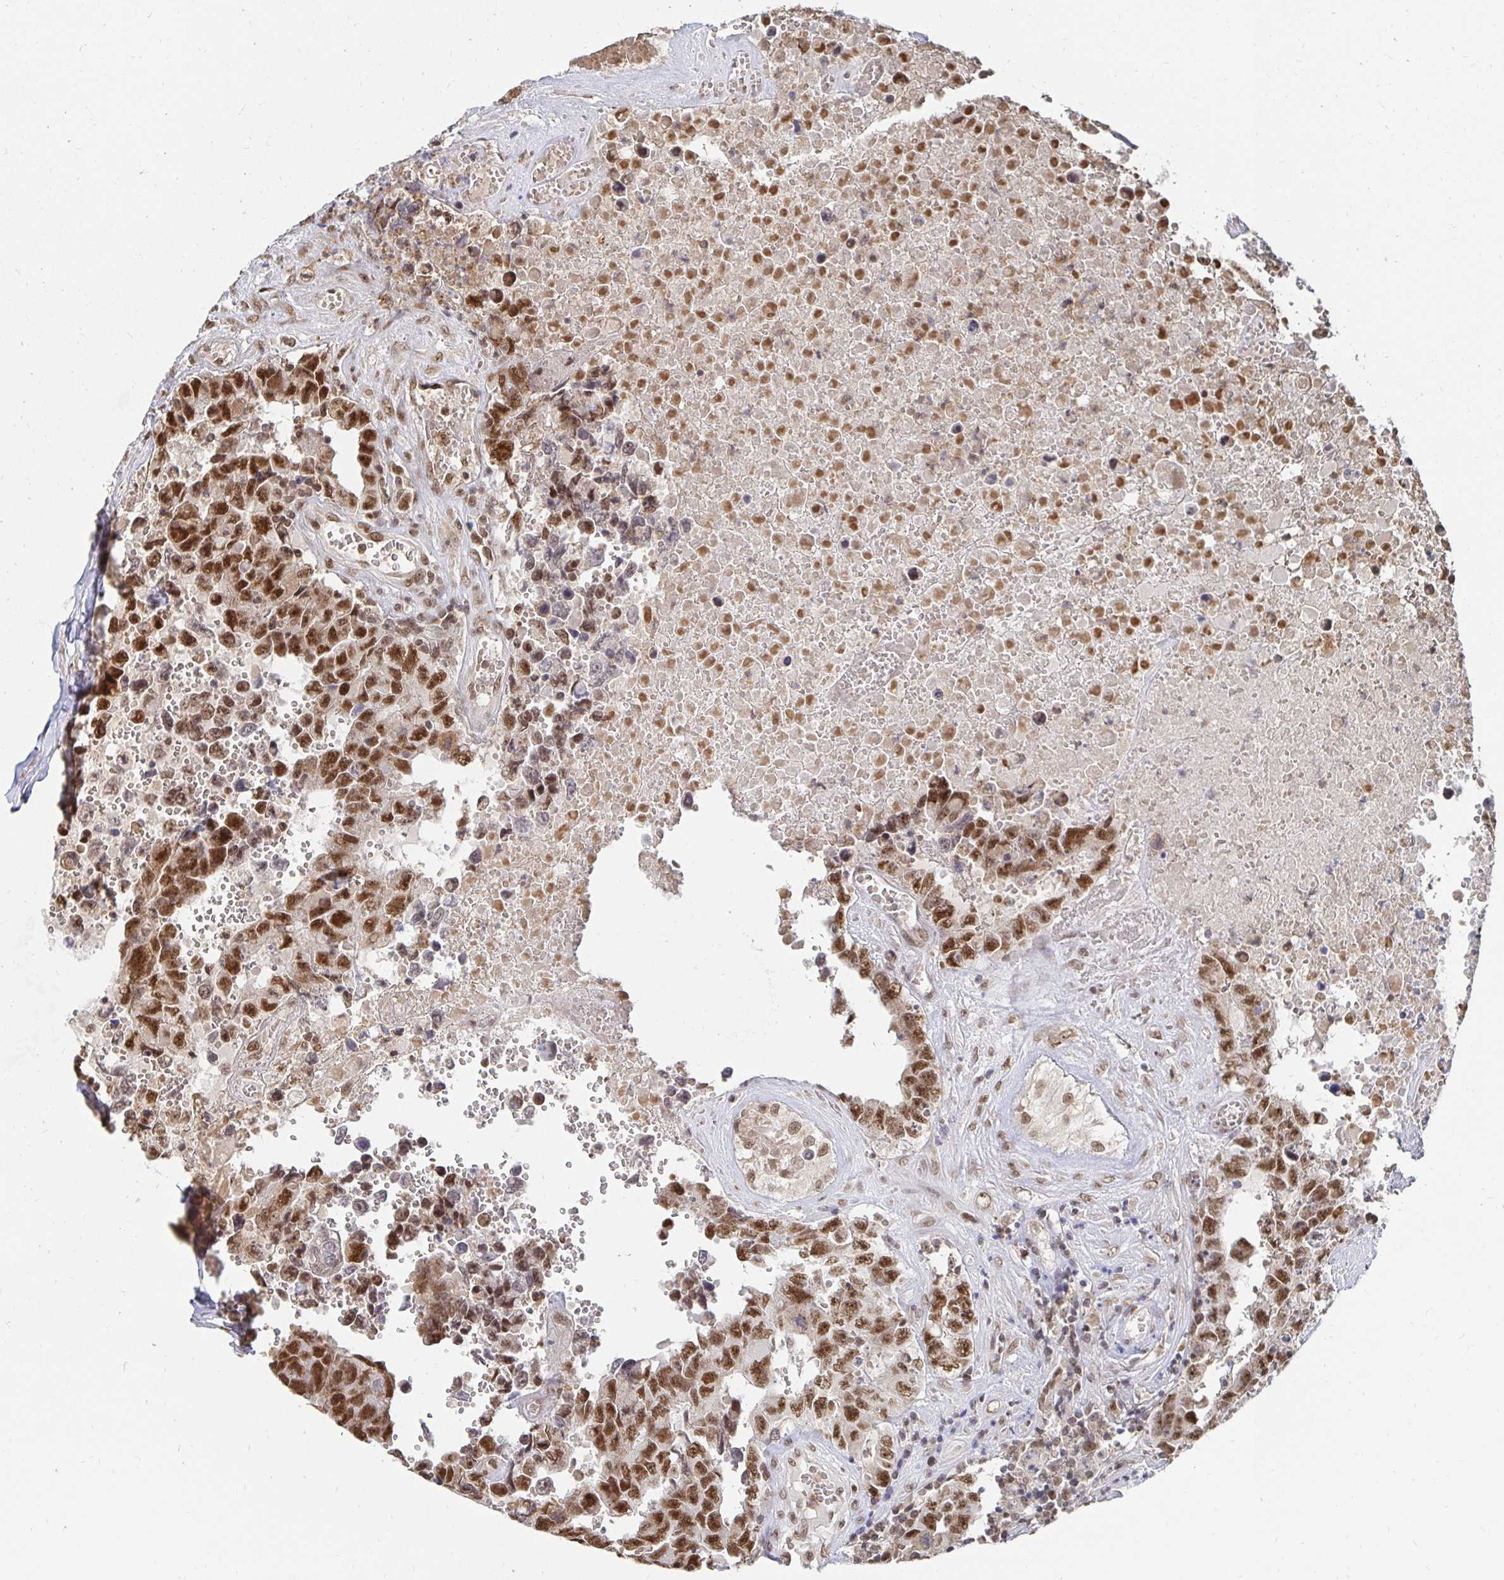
{"staining": {"intensity": "strong", "quantity": ">75%", "location": "nuclear"}, "tissue": "testis cancer", "cell_type": "Tumor cells", "image_type": "cancer", "snomed": [{"axis": "morphology", "description": "Normal tissue, NOS"}, {"axis": "morphology", "description": "Carcinoma, Embryonal, NOS"}, {"axis": "topography", "description": "Testis"}, {"axis": "topography", "description": "Epididymis"}], "caption": "Immunohistochemical staining of testis cancer (embryonal carcinoma) exhibits high levels of strong nuclear expression in about >75% of tumor cells.", "gene": "GTF3C6", "patient": {"sex": "male", "age": 25}}